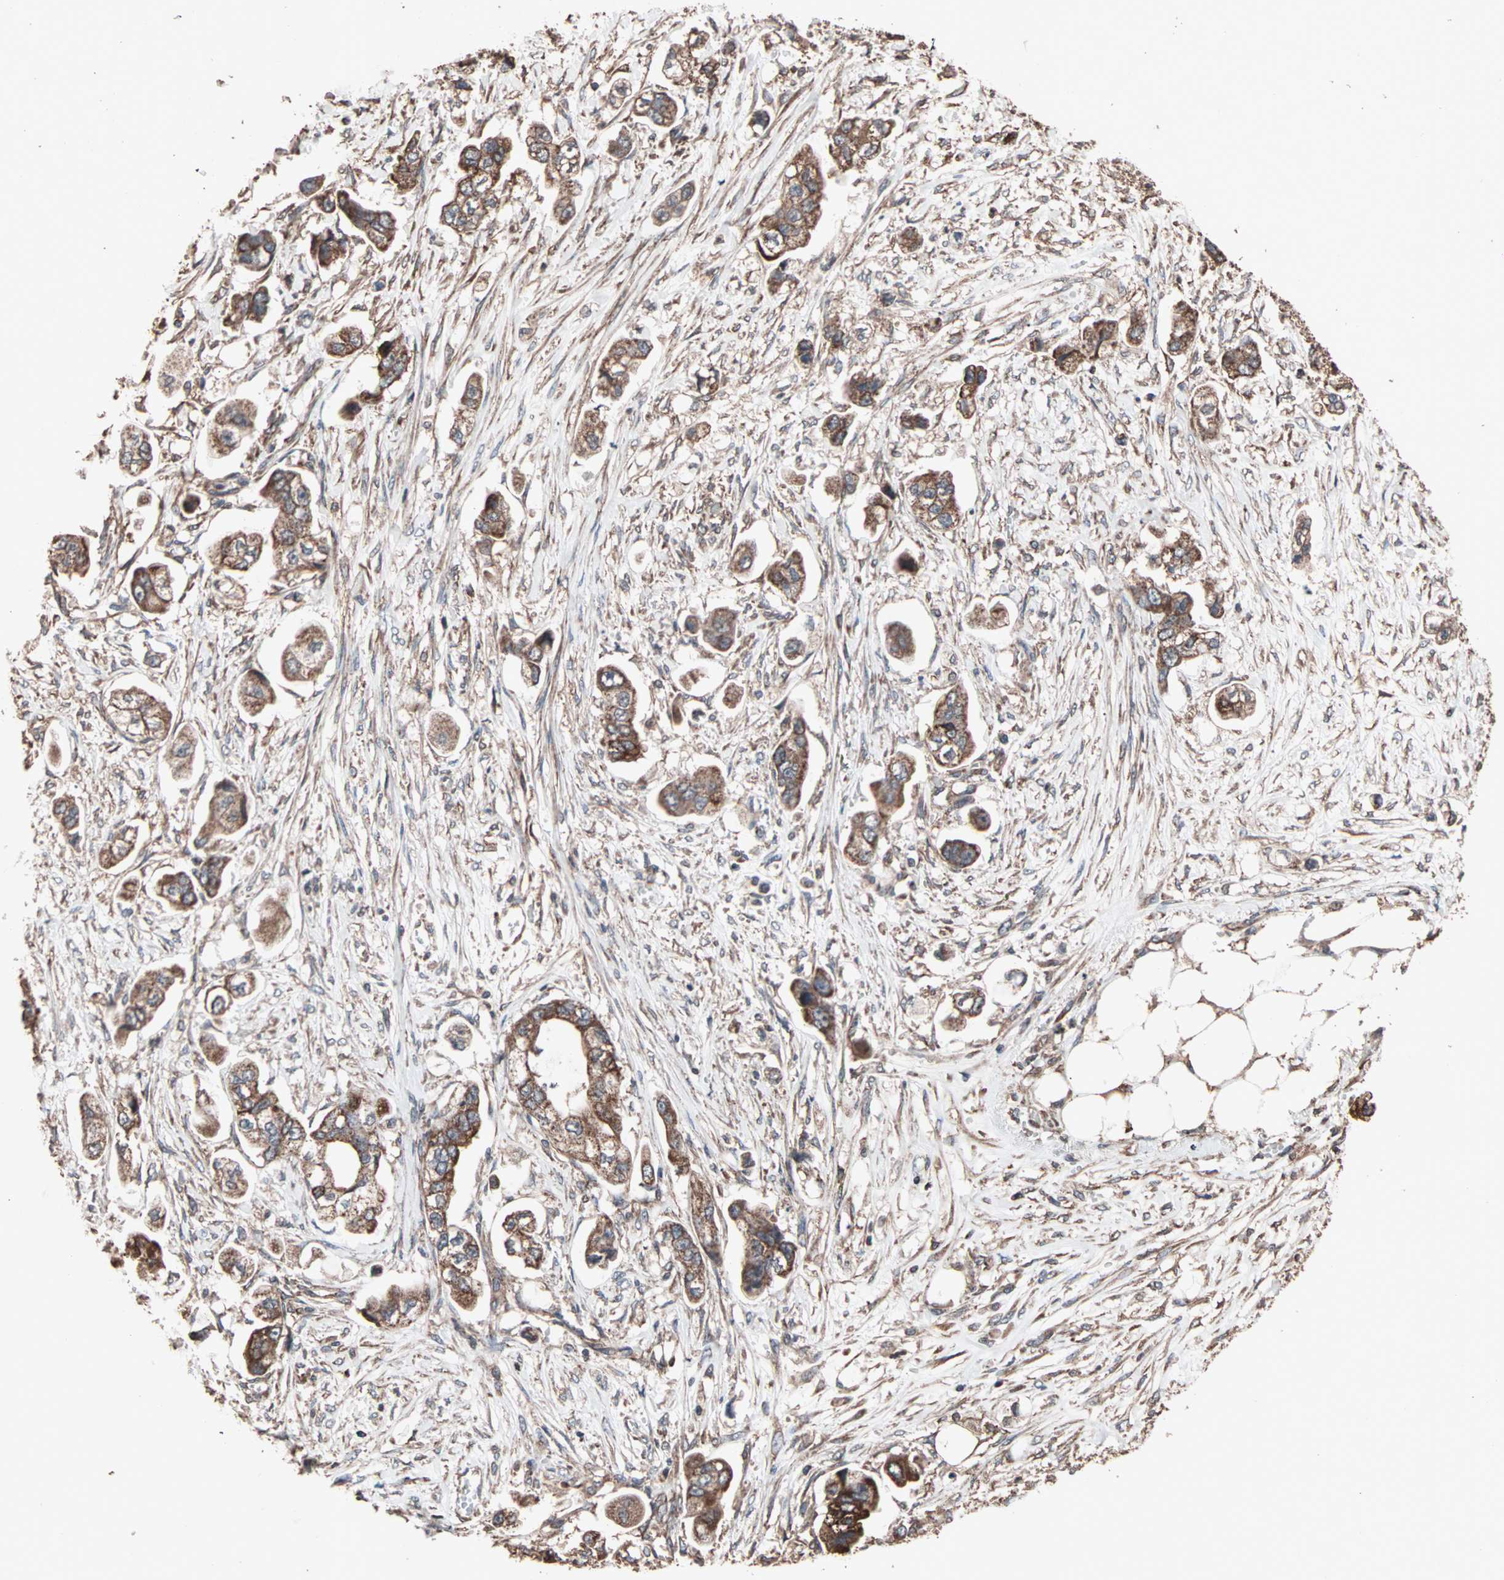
{"staining": {"intensity": "strong", "quantity": ">75%", "location": "cytoplasmic/membranous"}, "tissue": "stomach cancer", "cell_type": "Tumor cells", "image_type": "cancer", "snomed": [{"axis": "morphology", "description": "Adenocarcinoma, NOS"}, {"axis": "topography", "description": "Stomach"}], "caption": "A high amount of strong cytoplasmic/membranous staining is identified in about >75% of tumor cells in stomach adenocarcinoma tissue. (brown staining indicates protein expression, while blue staining denotes nuclei).", "gene": "MRPL2", "patient": {"sex": "male", "age": 62}}